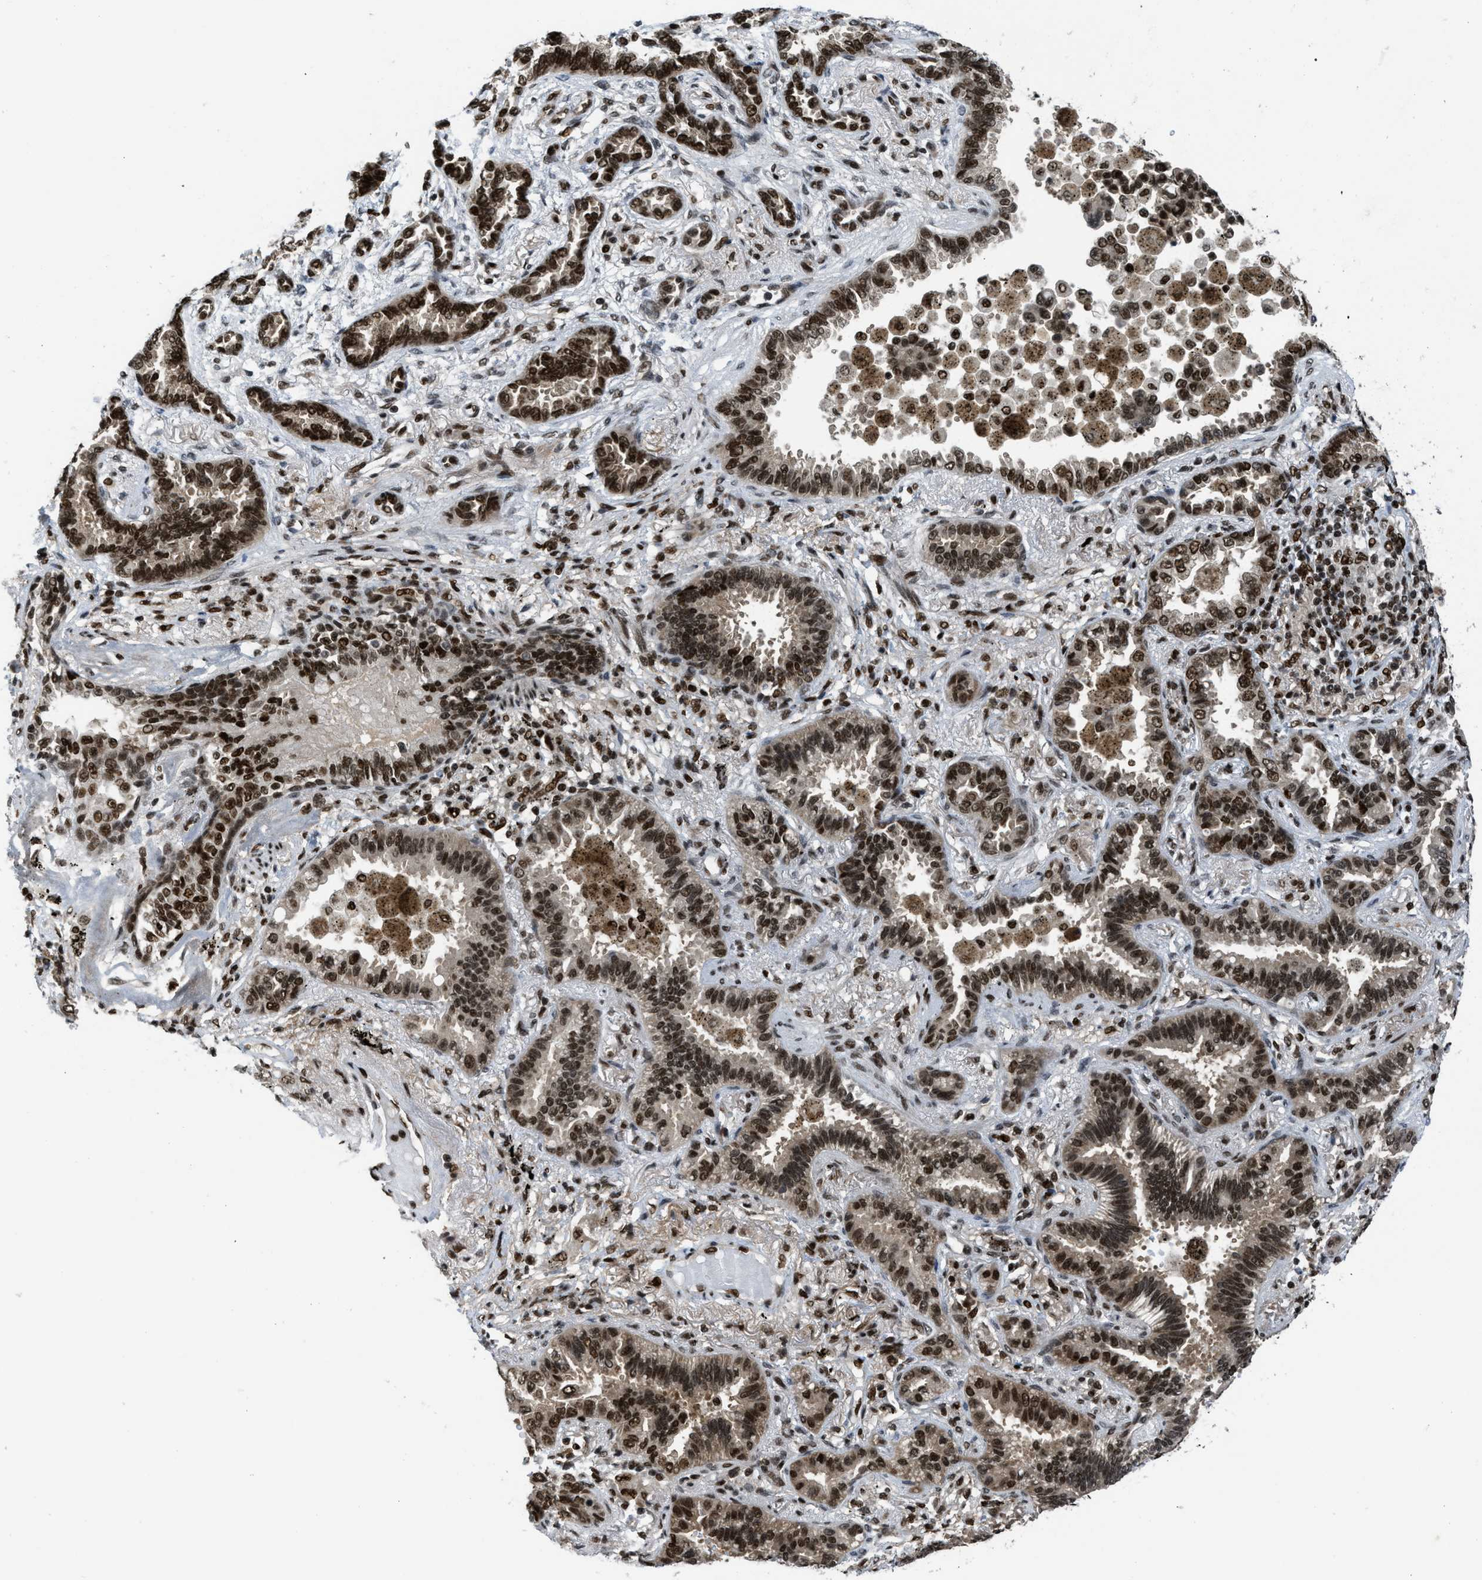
{"staining": {"intensity": "strong", "quantity": ">75%", "location": "nuclear"}, "tissue": "lung cancer", "cell_type": "Tumor cells", "image_type": "cancer", "snomed": [{"axis": "morphology", "description": "Normal tissue, NOS"}, {"axis": "morphology", "description": "Adenocarcinoma, NOS"}, {"axis": "topography", "description": "Lung"}], "caption": "Tumor cells show high levels of strong nuclear staining in approximately >75% of cells in lung adenocarcinoma.", "gene": "RFX5", "patient": {"sex": "male", "age": 59}}